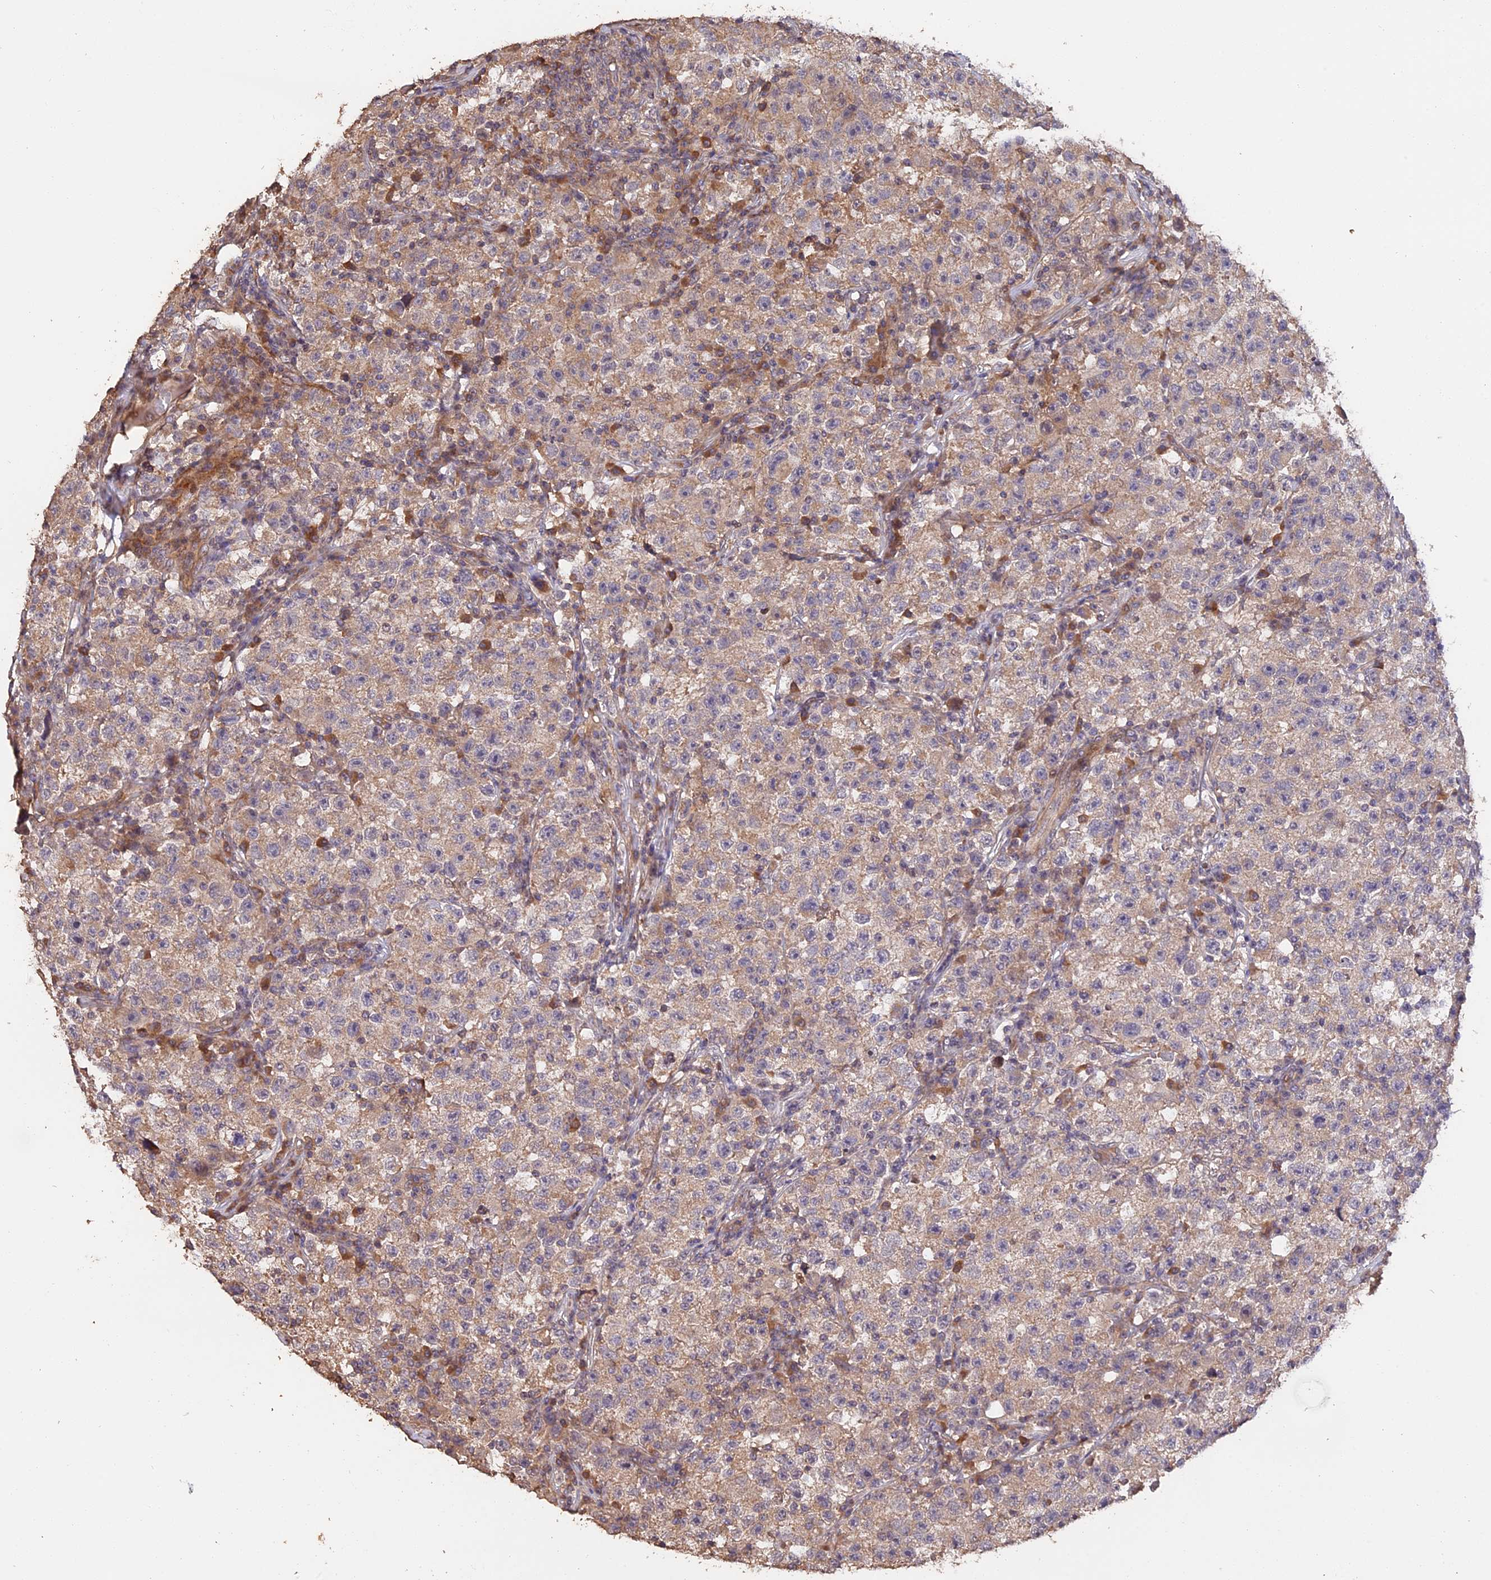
{"staining": {"intensity": "weak", "quantity": "25%-75%", "location": "cytoplasmic/membranous"}, "tissue": "testis cancer", "cell_type": "Tumor cells", "image_type": "cancer", "snomed": [{"axis": "morphology", "description": "Seminoma, NOS"}, {"axis": "topography", "description": "Testis"}], "caption": "Protein staining demonstrates weak cytoplasmic/membranous positivity in about 25%-75% of tumor cells in testis seminoma.", "gene": "RASAL1", "patient": {"sex": "male", "age": 22}}